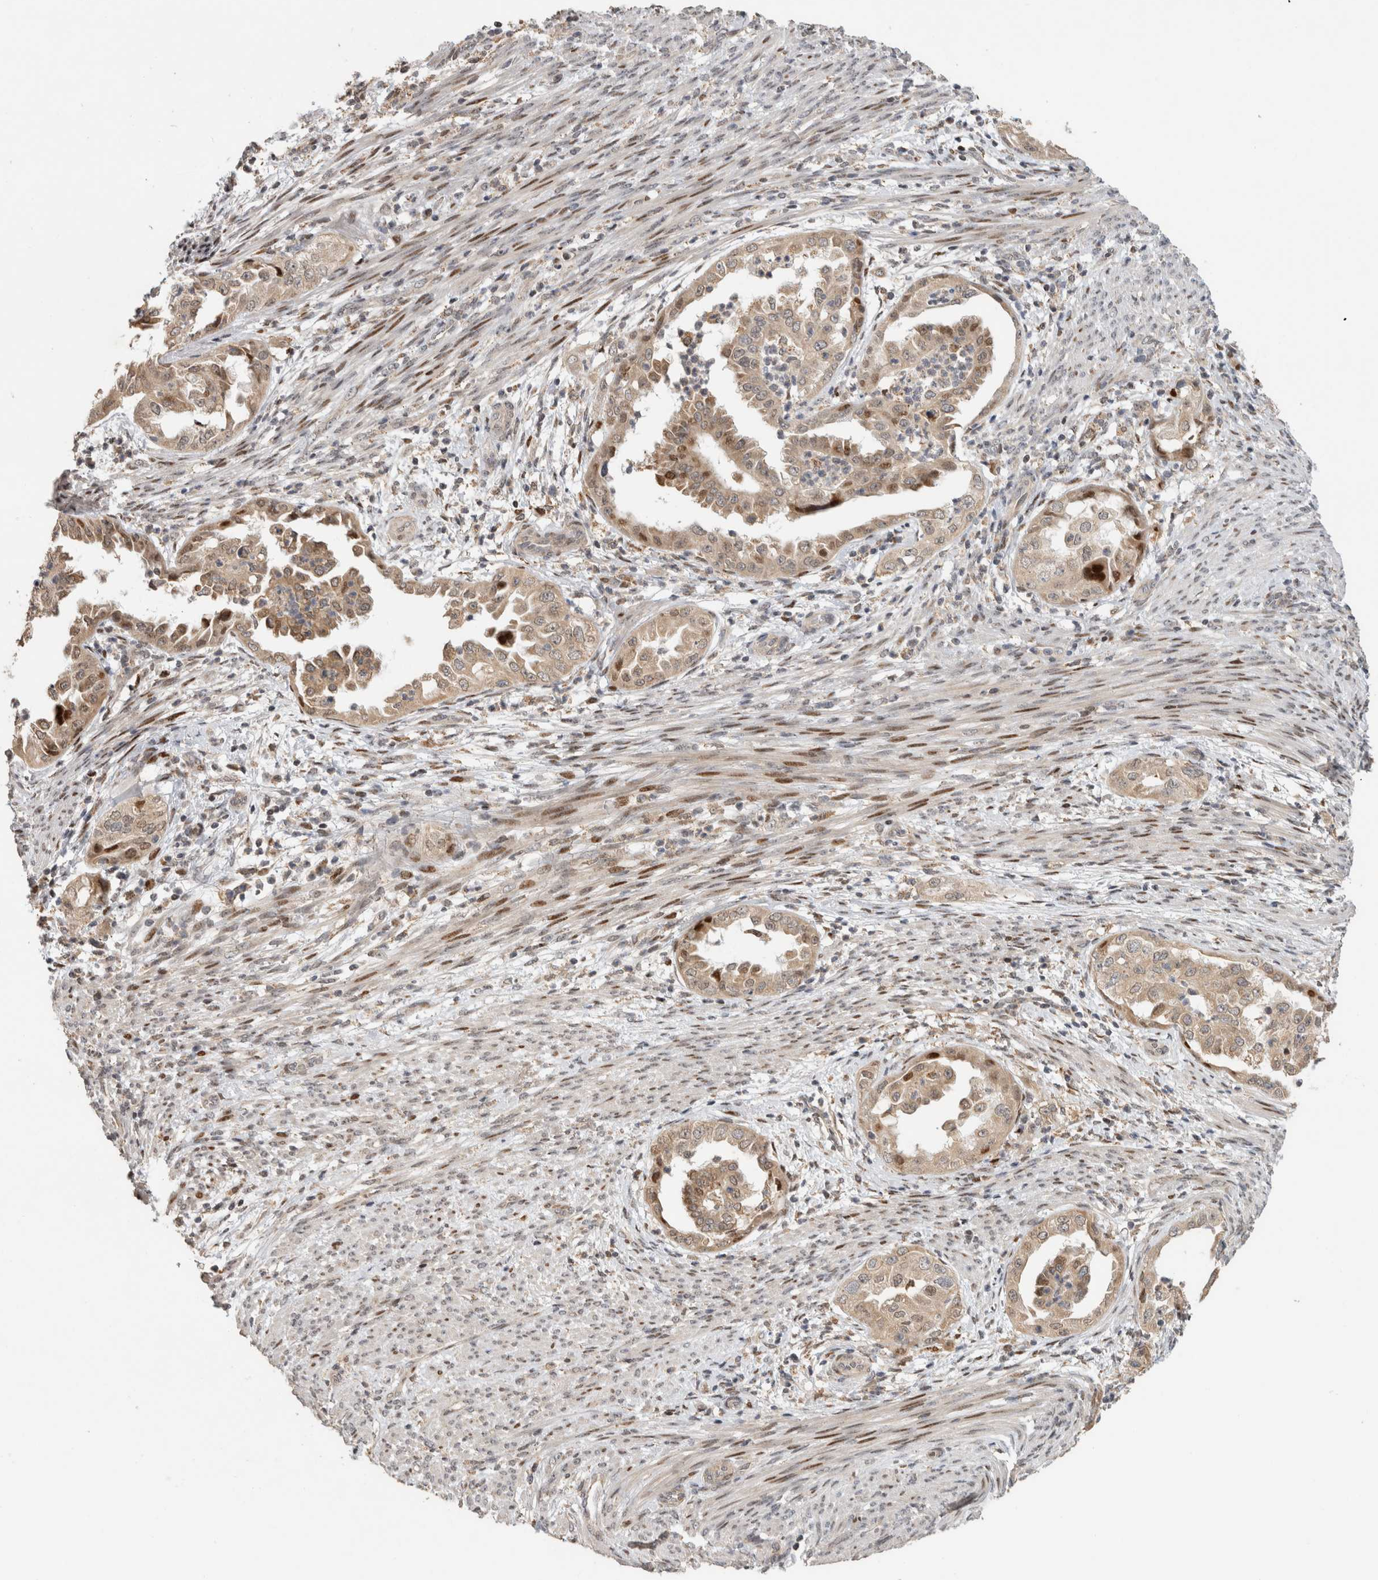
{"staining": {"intensity": "strong", "quantity": "<25%", "location": "nuclear"}, "tissue": "endometrial cancer", "cell_type": "Tumor cells", "image_type": "cancer", "snomed": [{"axis": "morphology", "description": "Adenocarcinoma, NOS"}, {"axis": "topography", "description": "Endometrium"}], "caption": "The image exhibits staining of adenocarcinoma (endometrial), revealing strong nuclear protein positivity (brown color) within tumor cells. The staining was performed using DAB to visualize the protein expression in brown, while the nuclei were stained in blue with hematoxylin (Magnification: 20x).", "gene": "C8orf58", "patient": {"sex": "female", "age": 85}}